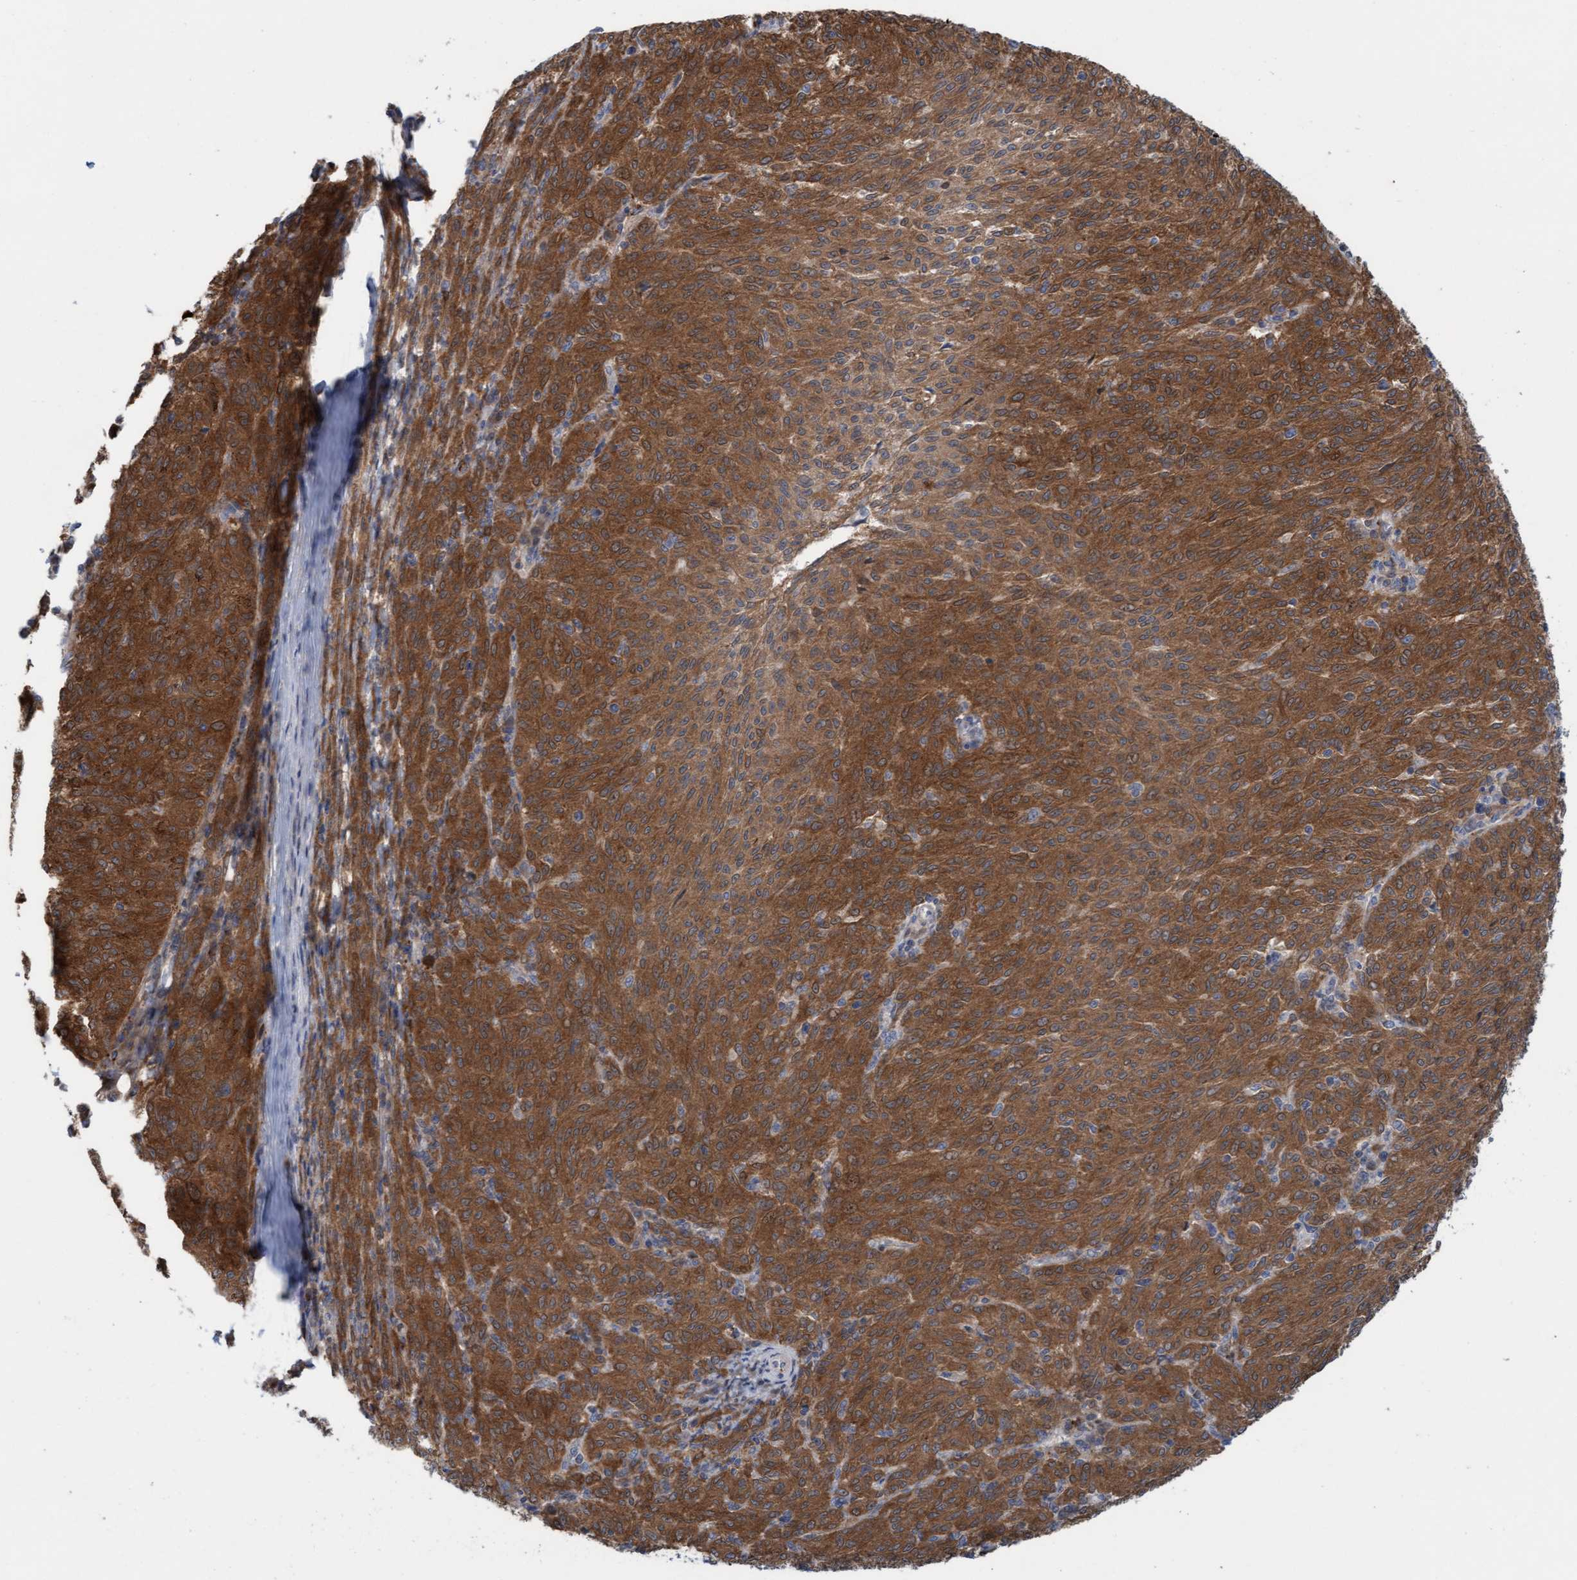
{"staining": {"intensity": "moderate", "quantity": ">75%", "location": "cytoplasmic/membranous"}, "tissue": "melanoma", "cell_type": "Tumor cells", "image_type": "cancer", "snomed": [{"axis": "morphology", "description": "Malignant melanoma, NOS"}, {"axis": "topography", "description": "Skin"}], "caption": "Immunohistochemistry of melanoma displays medium levels of moderate cytoplasmic/membranous positivity in approximately >75% of tumor cells.", "gene": "KLHL25", "patient": {"sex": "female", "age": 72}}